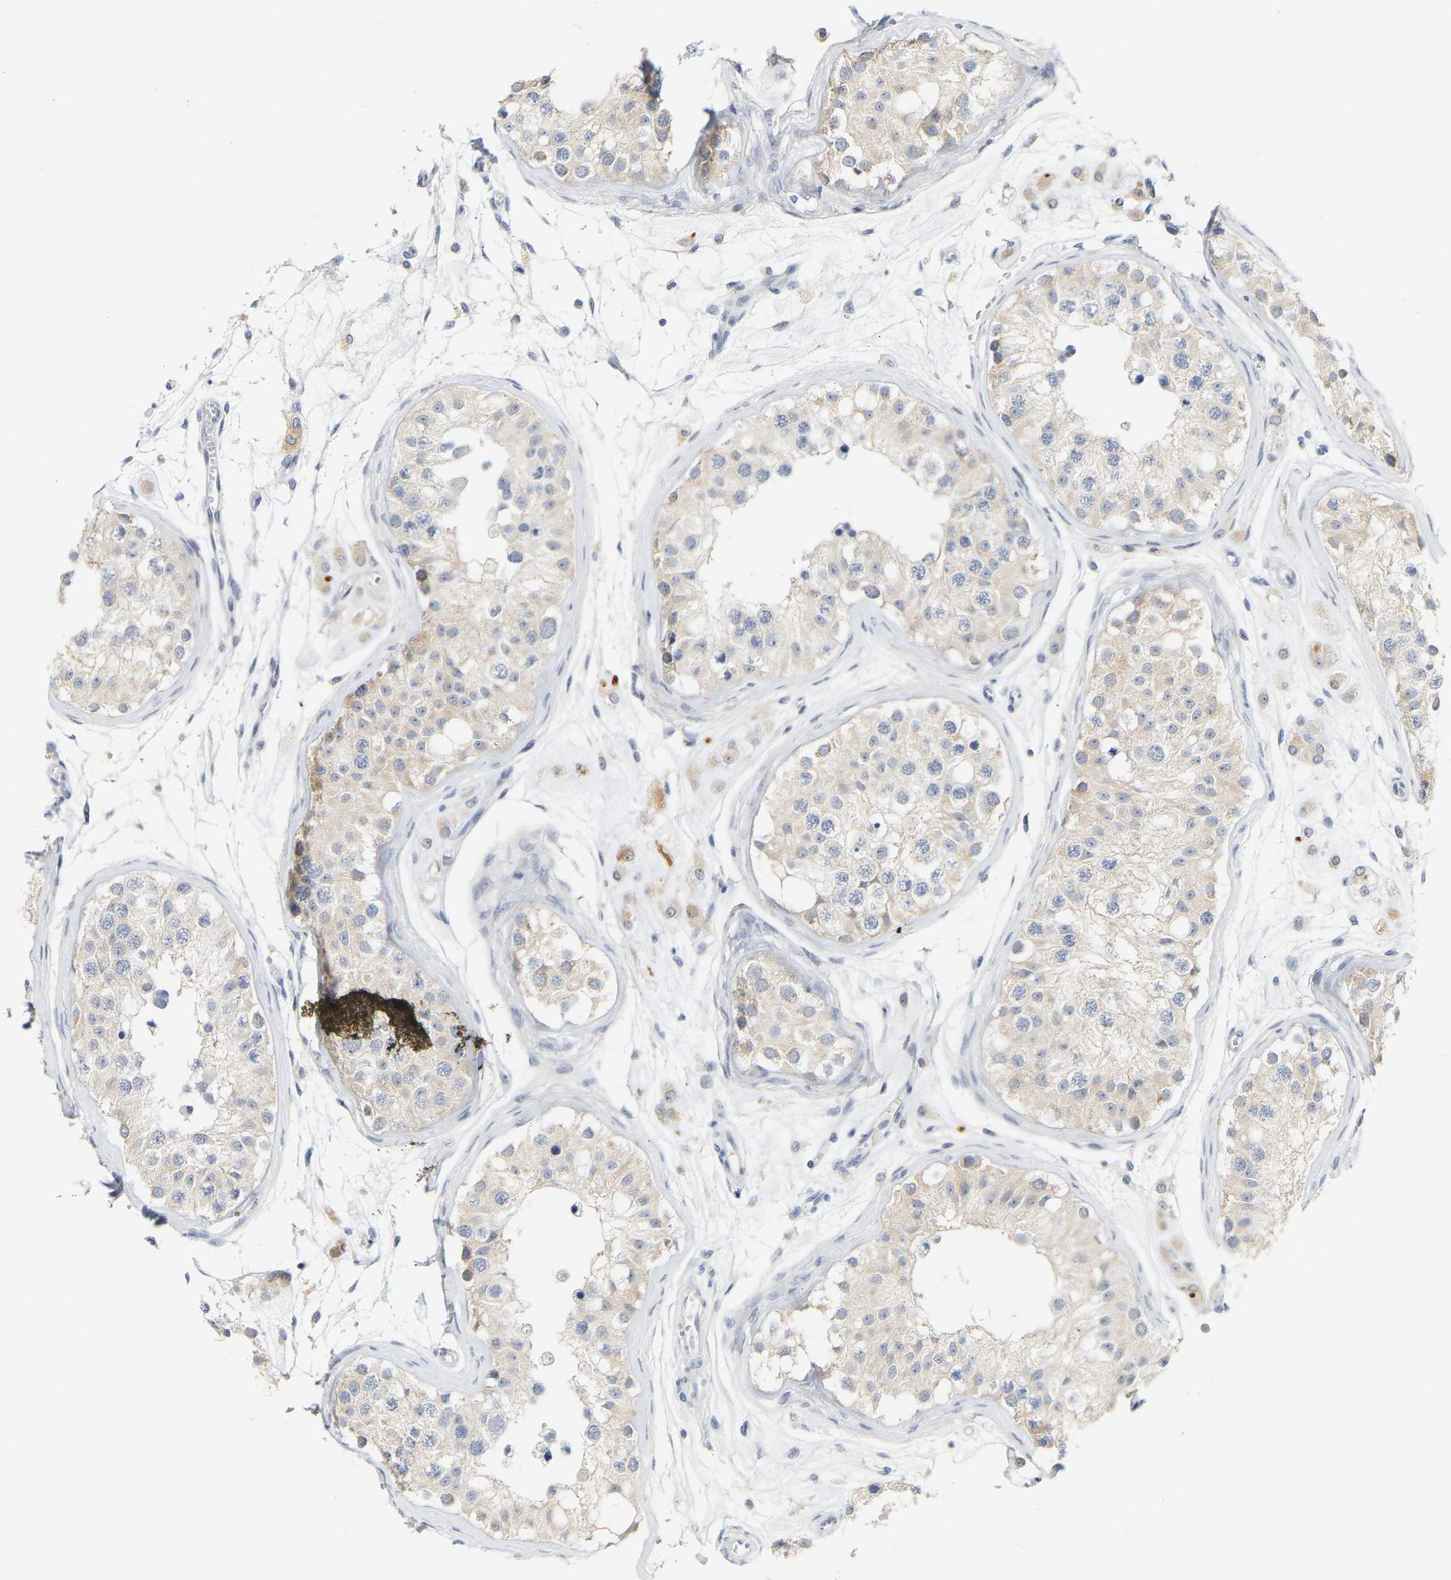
{"staining": {"intensity": "negative", "quantity": "none", "location": "none"}, "tissue": "testis", "cell_type": "Cells in seminiferous ducts", "image_type": "normal", "snomed": [{"axis": "morphology", "description": "Normal tissue, NOS"}, {"axis": "morphology", "description": "Adenocarcinoma, metastatic, NOS"}, {"axis": "topography", "description": "Testis"}], "caption": "Protein analysis of normal testis reveals no significant staining in cells in seminiferous ducts.", "gene": "KRT76", "patient": {"sex": "male", "age": 26}}